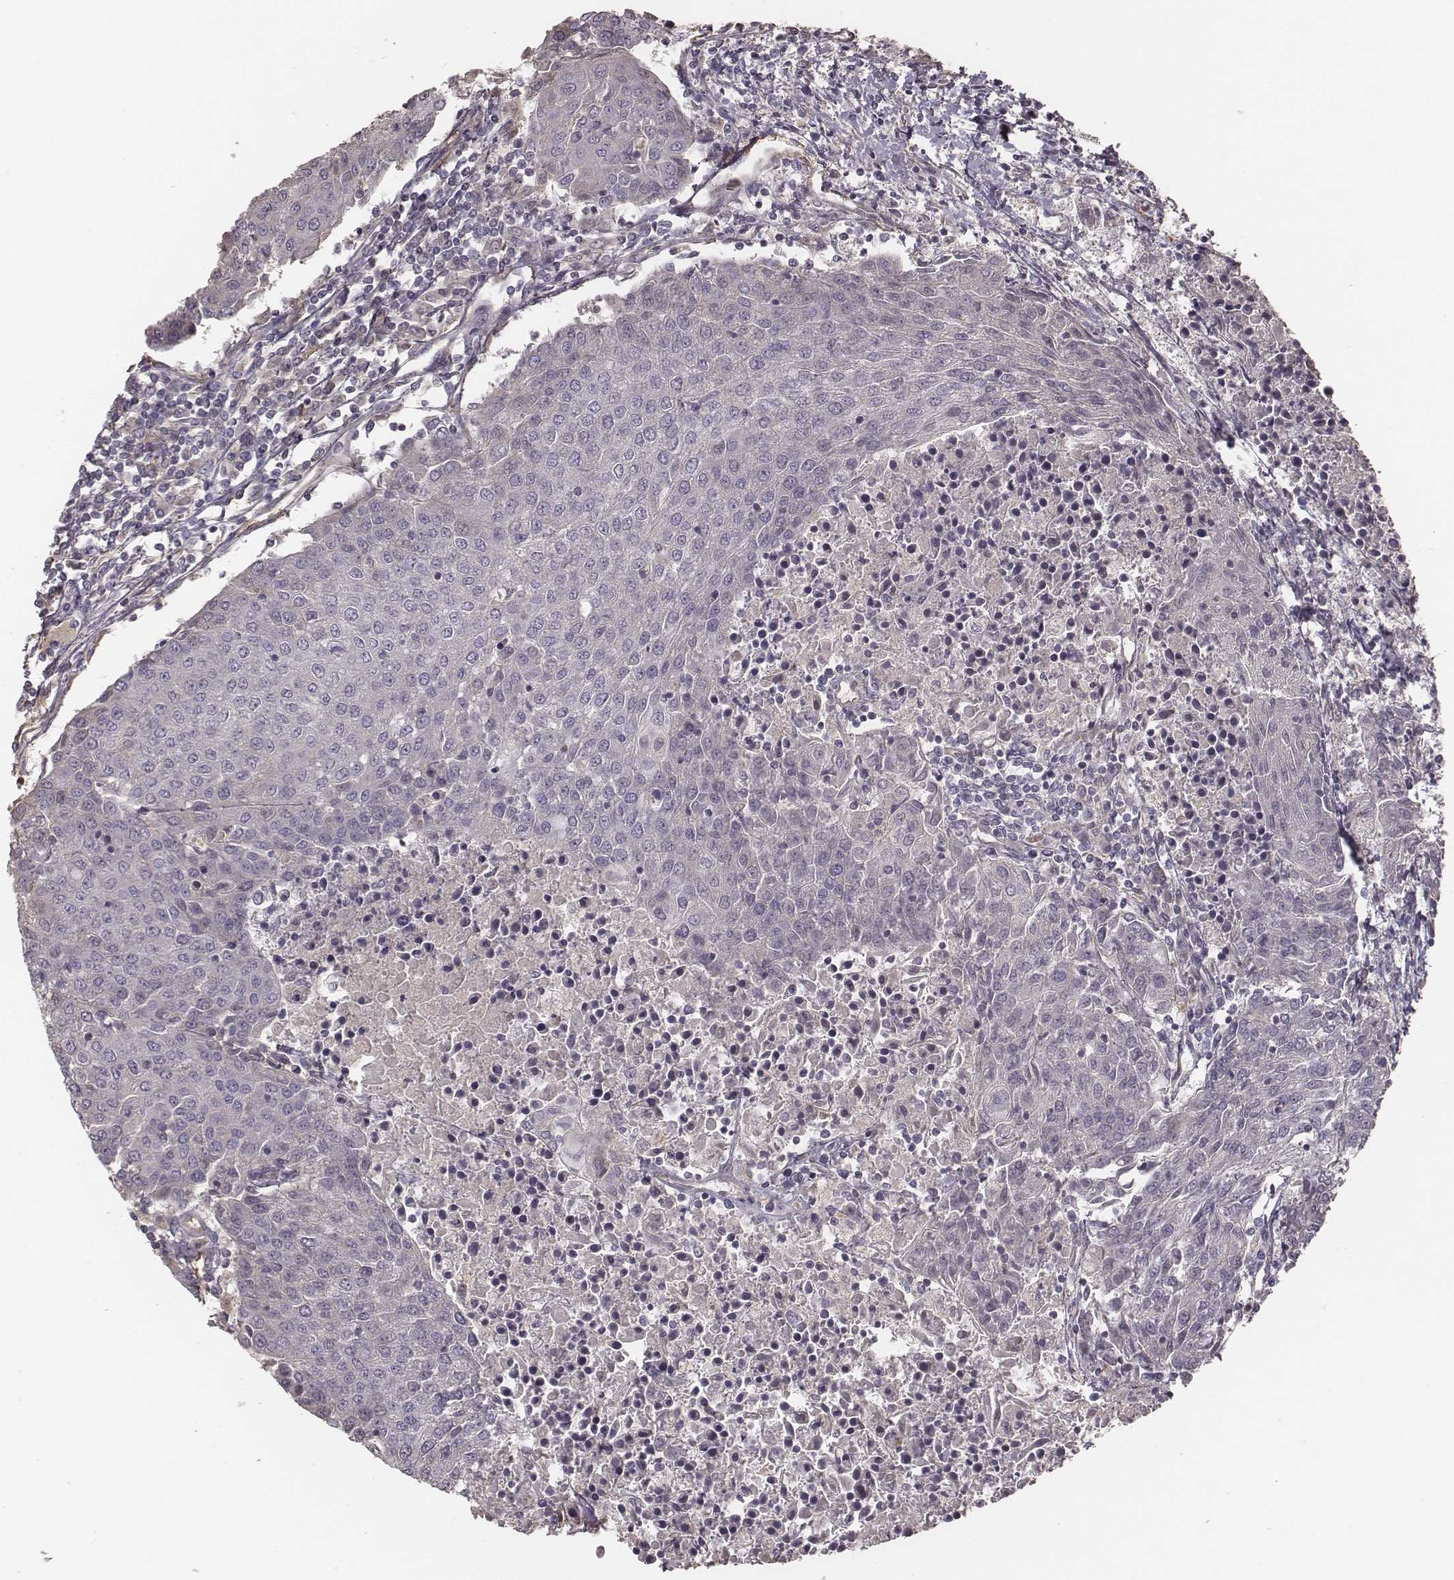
{"staining": {"intensity": "negative", "quantity": "none", "location": "none"}, "tissue": "urothelial cancer", "cell_type": "Tumor cells", "image_type": "cancer", "snomed": [{"axis": "morphology", "description": "Urothelial carcinoma, High grade"}, {"axis": "topography", "description": "Urinary bladder"}], "caption": "Immunohistochemistry of urothelial cancer reveals no staining in tumor cells. Nuclei are stained in blue.", "gene": "OTOGL", "patient": {"sex": "female", "age": 85}}